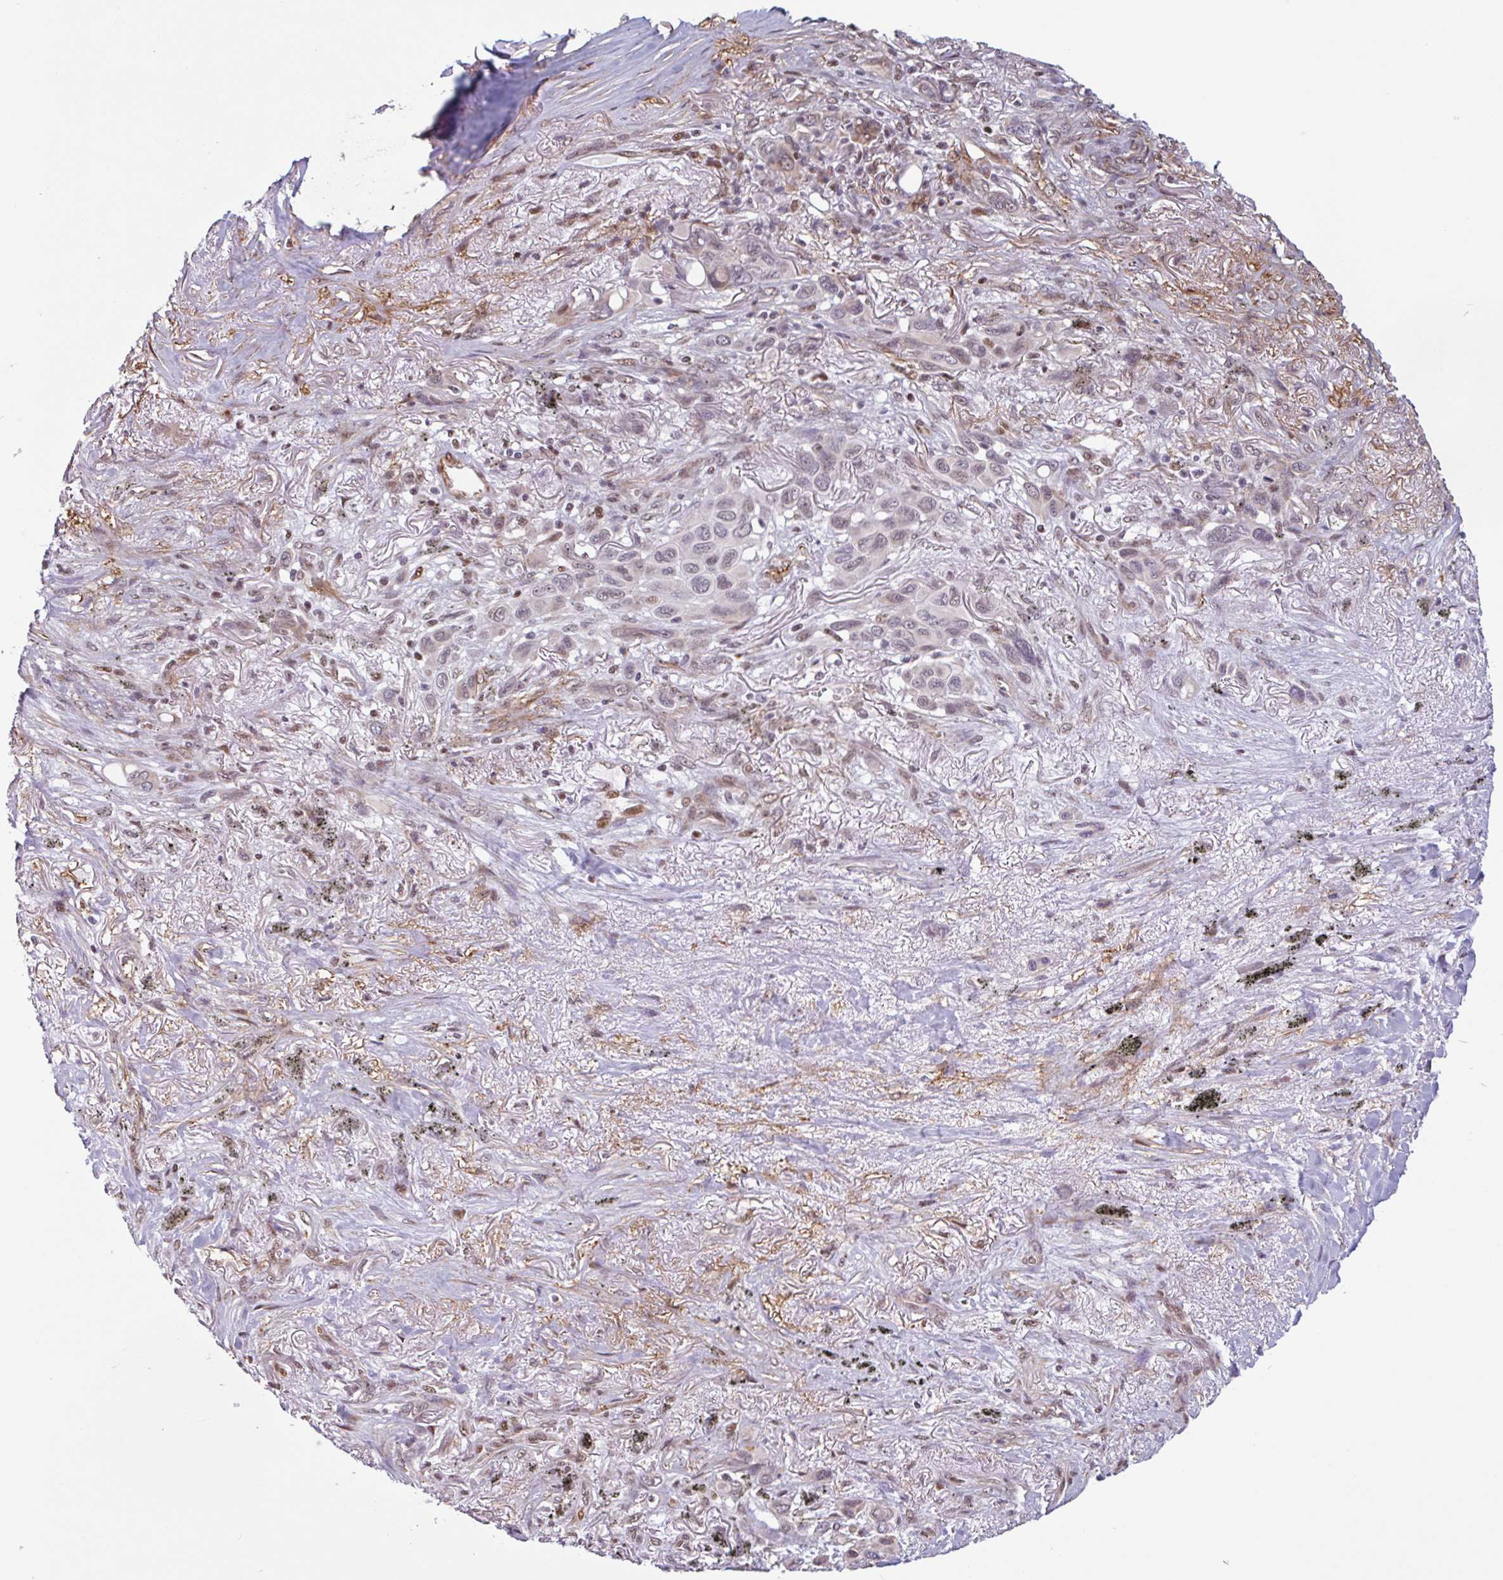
{"staining": {"intensity": "weak", "quantity": "25%-75%", "location": "cytoplasmic/membranous"}, "tissue": "melanoma", "cell_type": "Tumor cells", "image_type": "cancer", "snomed": [{"axis": "morphology", "description": "Malignant melanoma, Metastatic site"}, {"axis": "topography", "description": "Lung"}], "caption": "Immunohistochemical staining of melanoma demonstrates low levels of weak cytoplasmic/membranous staining in about 25%-75% of tumor cells.", "gene": "TMEM119", "patient": {"sex": "male", "age": 48}}